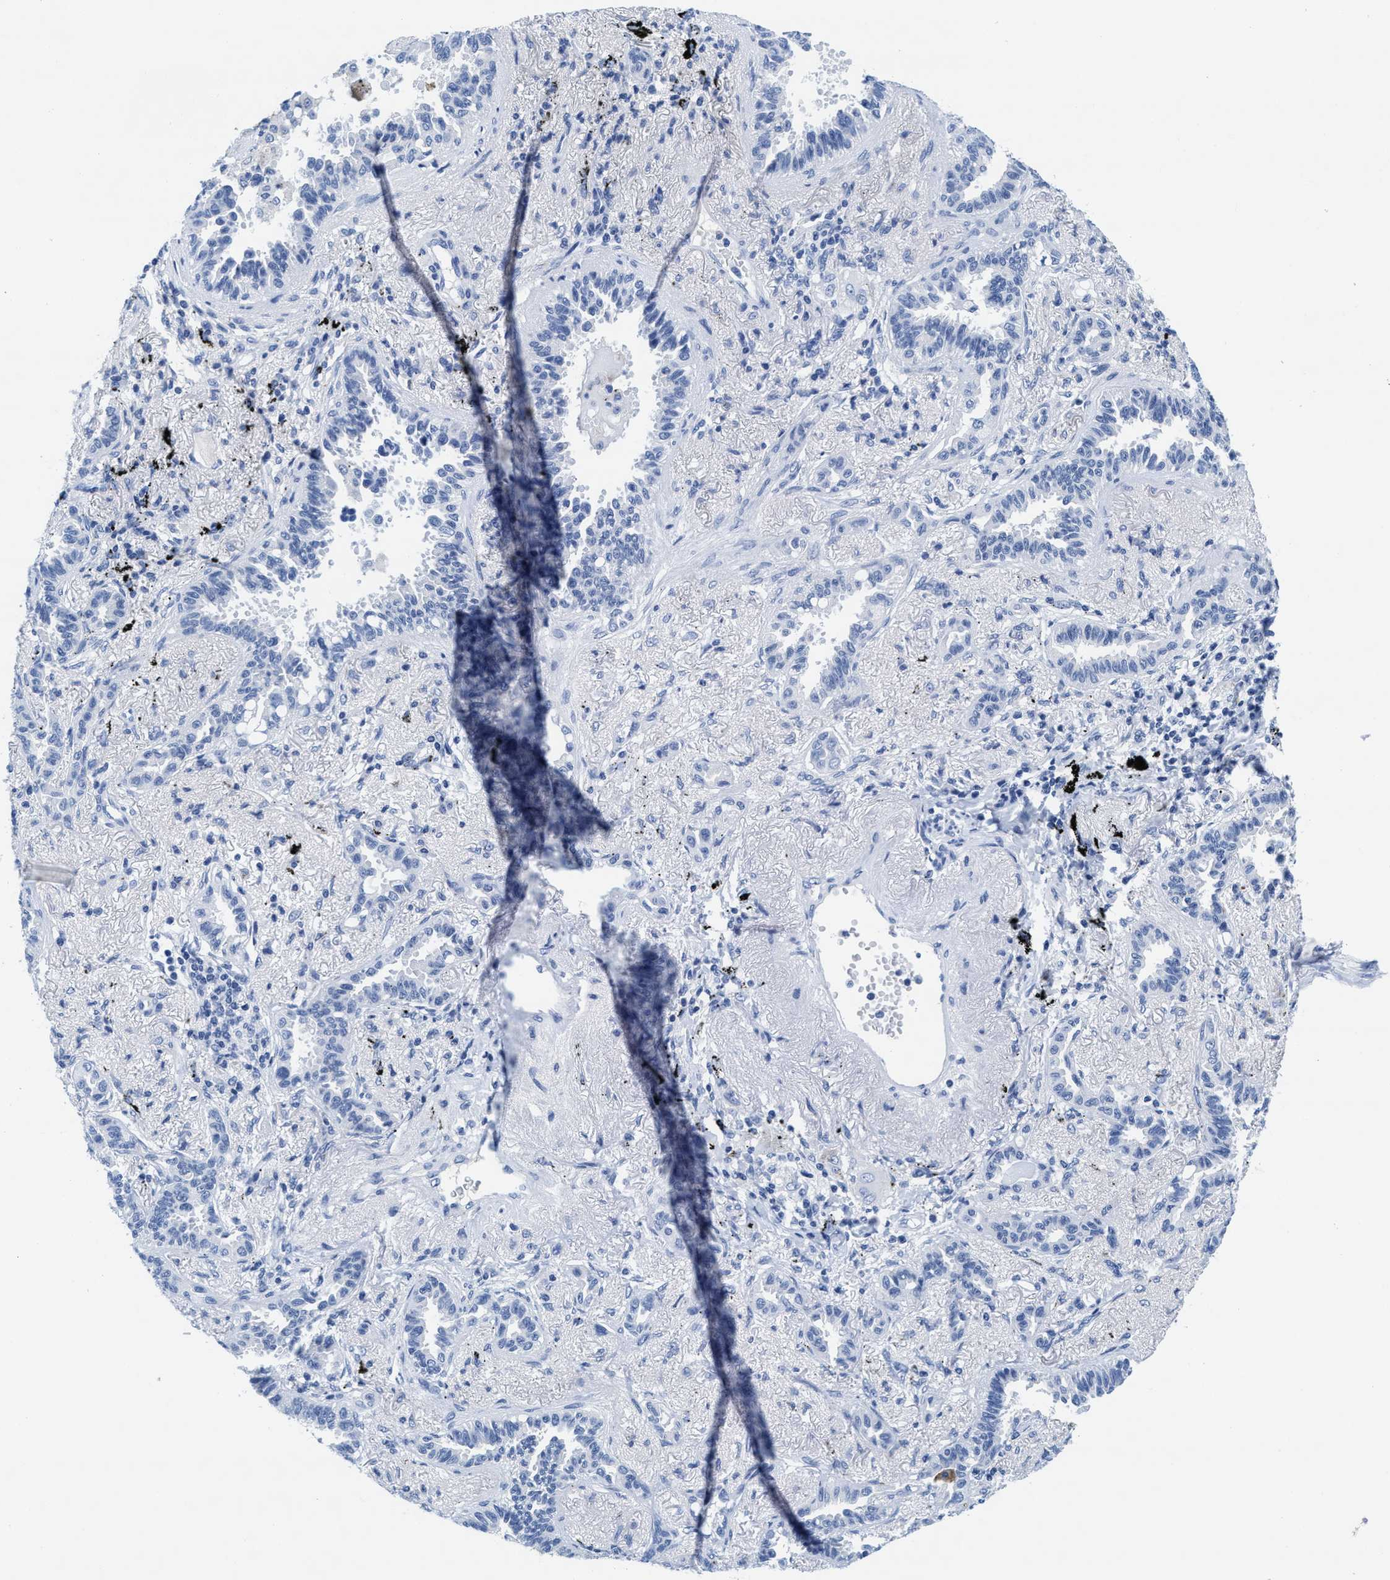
{"staining": {"intensity": "negative", "quantity": "none", "location": "none"}, "tissue": "lung cancer", "cell_type": "Tumor cells", "image_type": "cancer", "snomed": [{"axis": "morphology", "description": "Adenocarcinoma, NOS"}, {"axis": "topography", "description": "Lung"}], "caption": "Protein analysis of adenocarcinoma (lung) exhibits no significant staining in tumor cells.", "gene": "TTC3", "patient": {"sex": "male", "age": 59}}